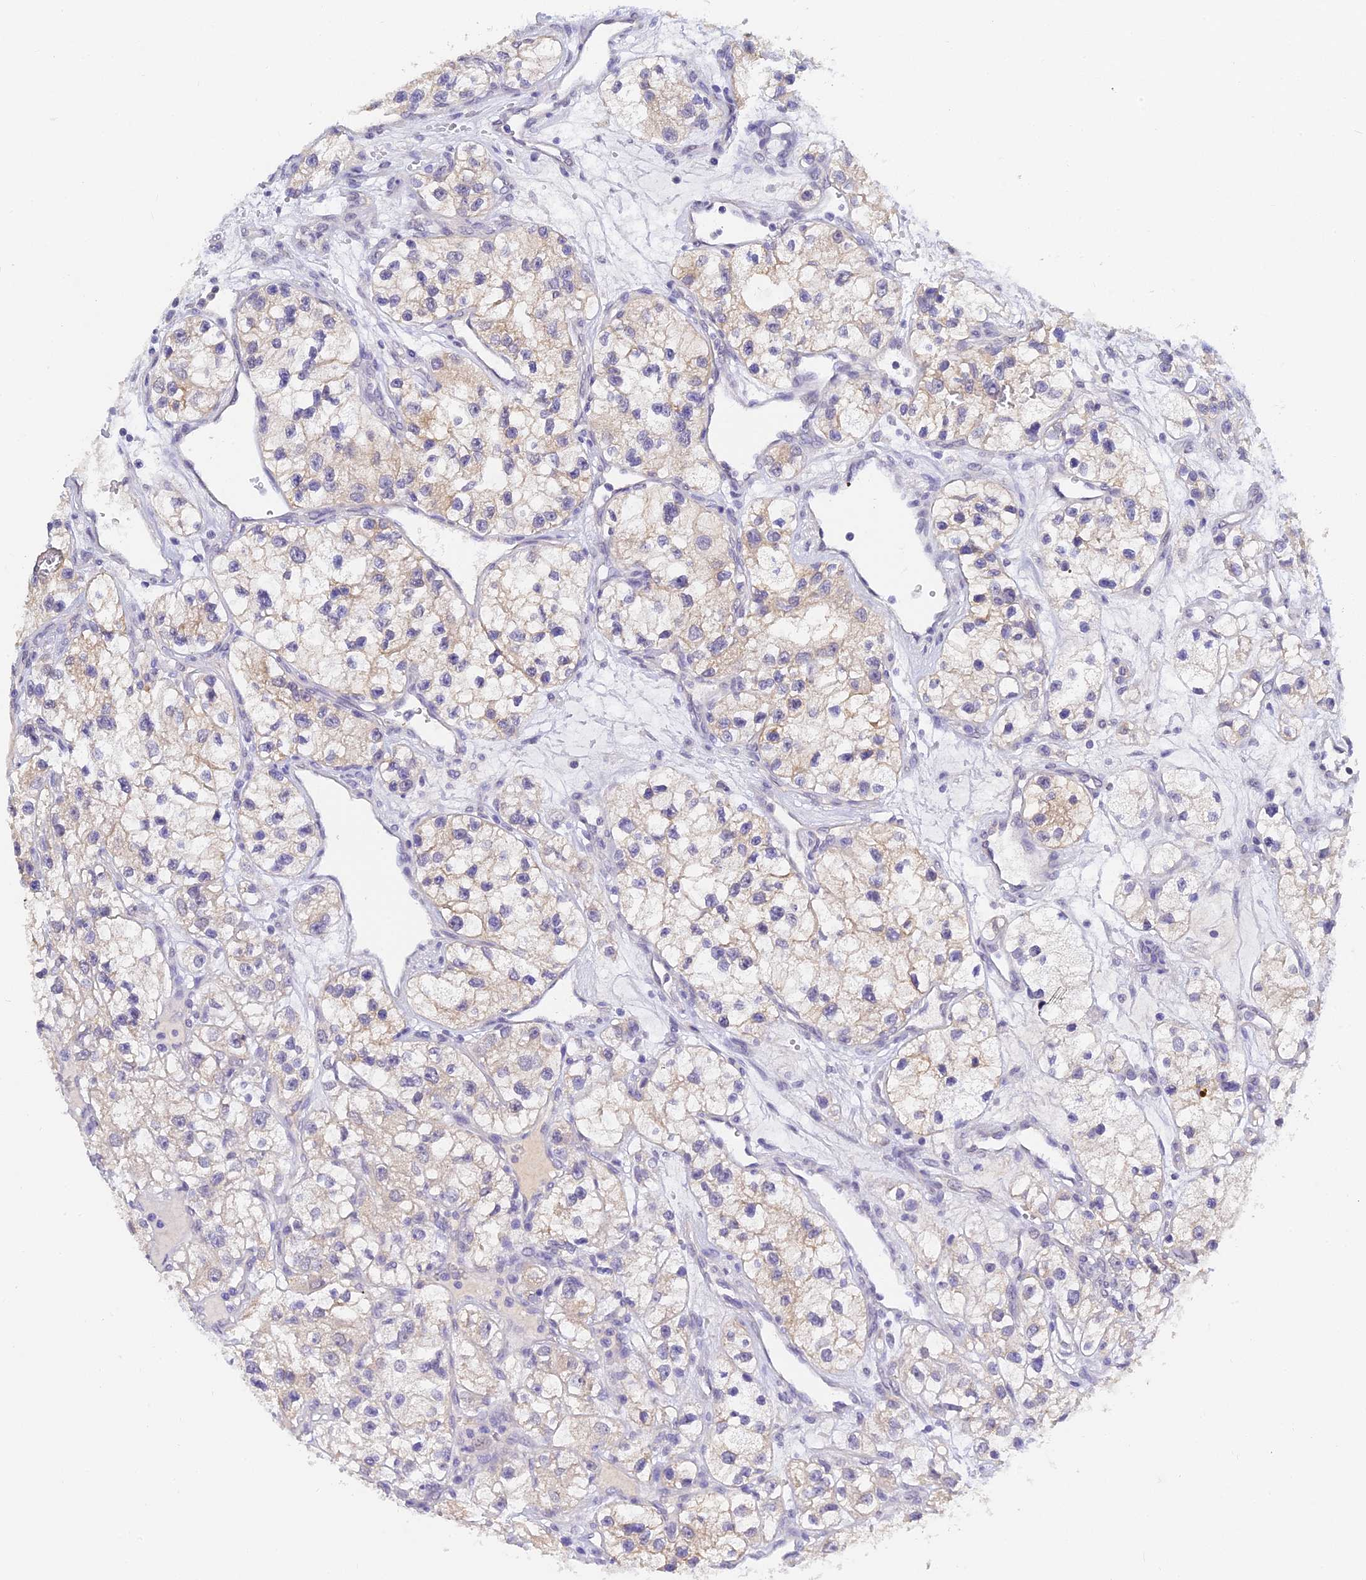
{"staining": {"intensity": "weak", "quantity": "<25%", "location": "cytoplasmic/membranous"}, "tissue": "renal cancer", "cell_type": "Tumor cells", "image_type": "cancer", "snomed": [{"axis": "morphology", "description": "Adenocarcinoma, NOS"}, {"axis": "topography", "description": "Kidney"}], "caption": "Histopathology image shows no protein expression in tumor cells of renal adenocarcinoma tissue. Nuclei are stained in blue.", "gene": "HOXB1", "patient": {"sex": "female", "age": 57}}